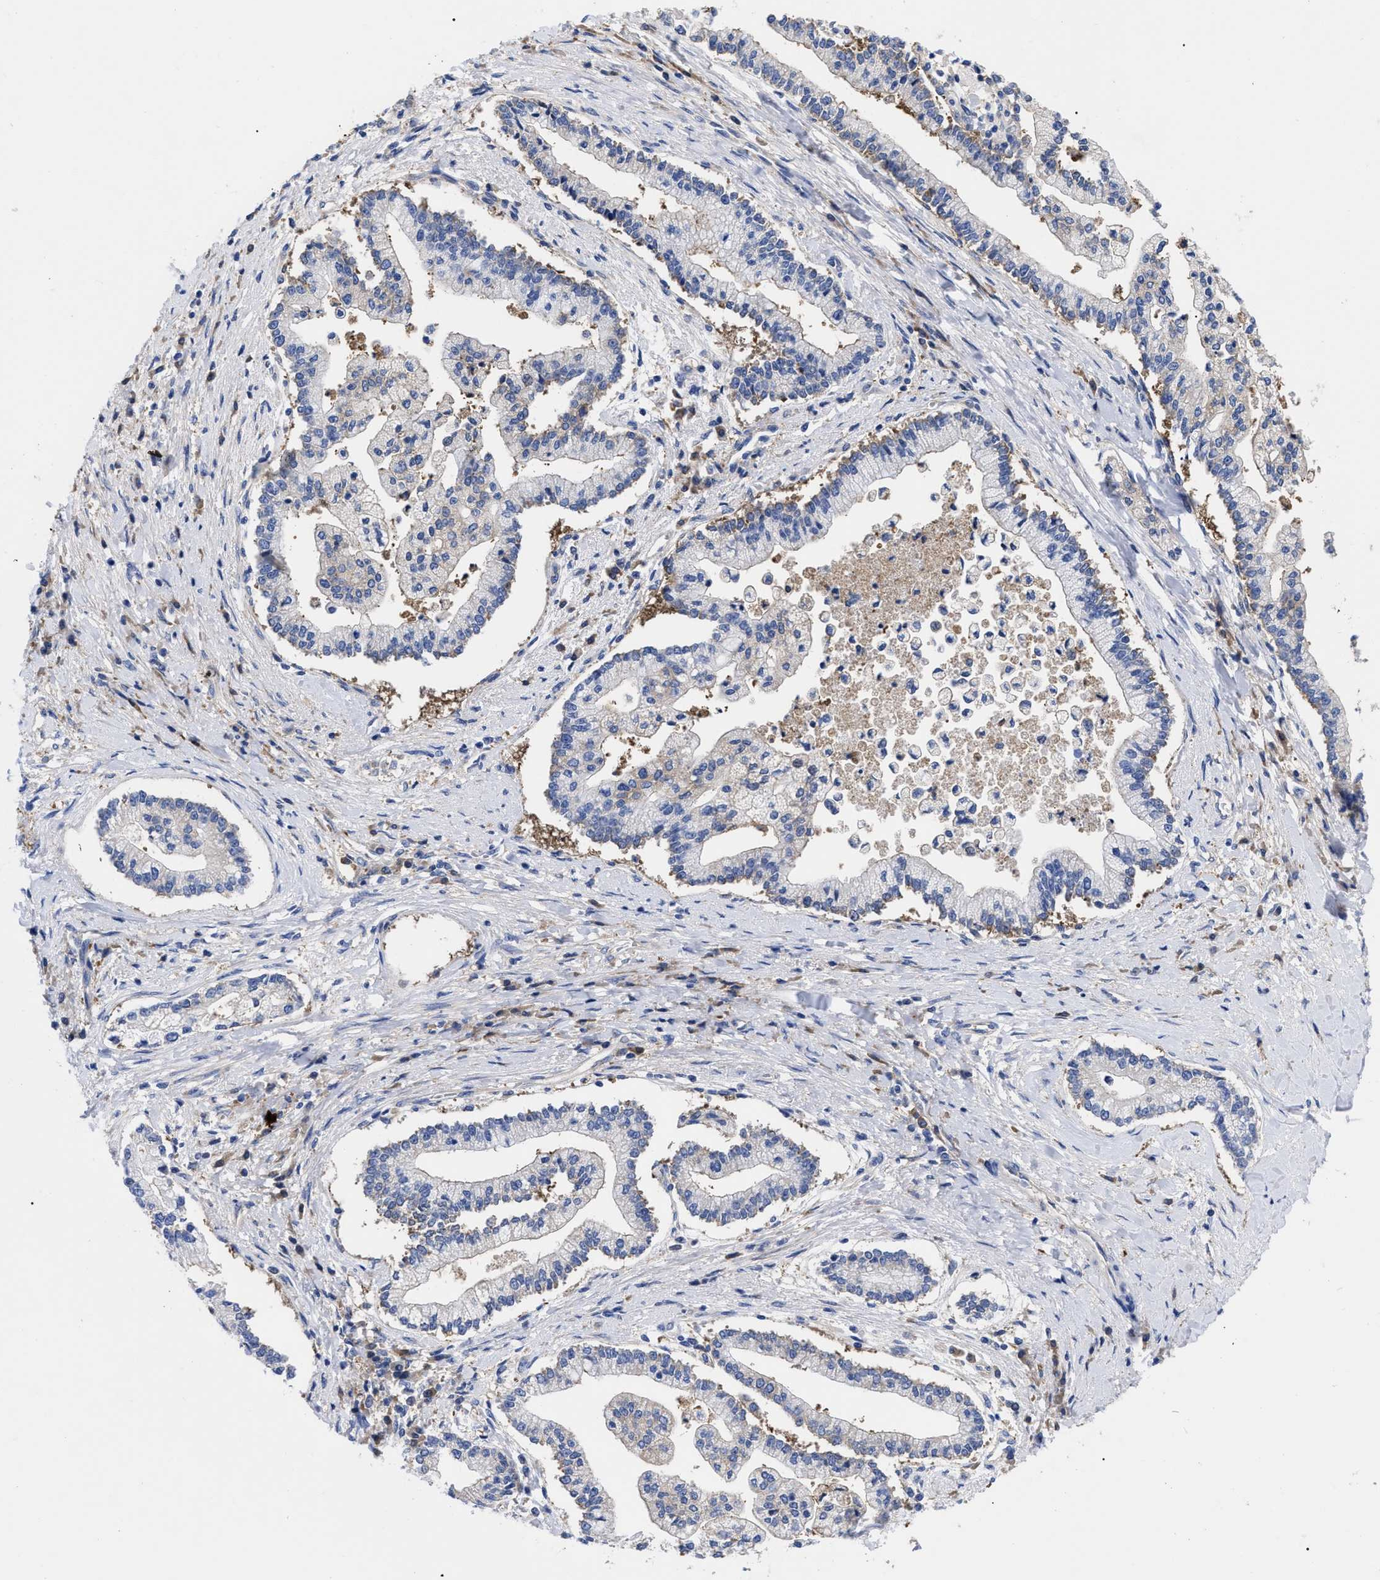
{"staining": {"intensity": "negative", "quantity": "none", "location": "none"}, "tissue": "liver cancer", "cell_type": "Tumor cells", "image_type": "cancer", "snomed": [{"axis": "morphology", "description": "Cholangiocarcinoma"}, {"axis": "topography", "description": "Liver"}], "caption": "Cholangiocarcinoma (liver) stained for a protein using IHC shows no positivity tumor cells.", "gene": "RBKS", "patient": {"sex": "male", "age": 50}}